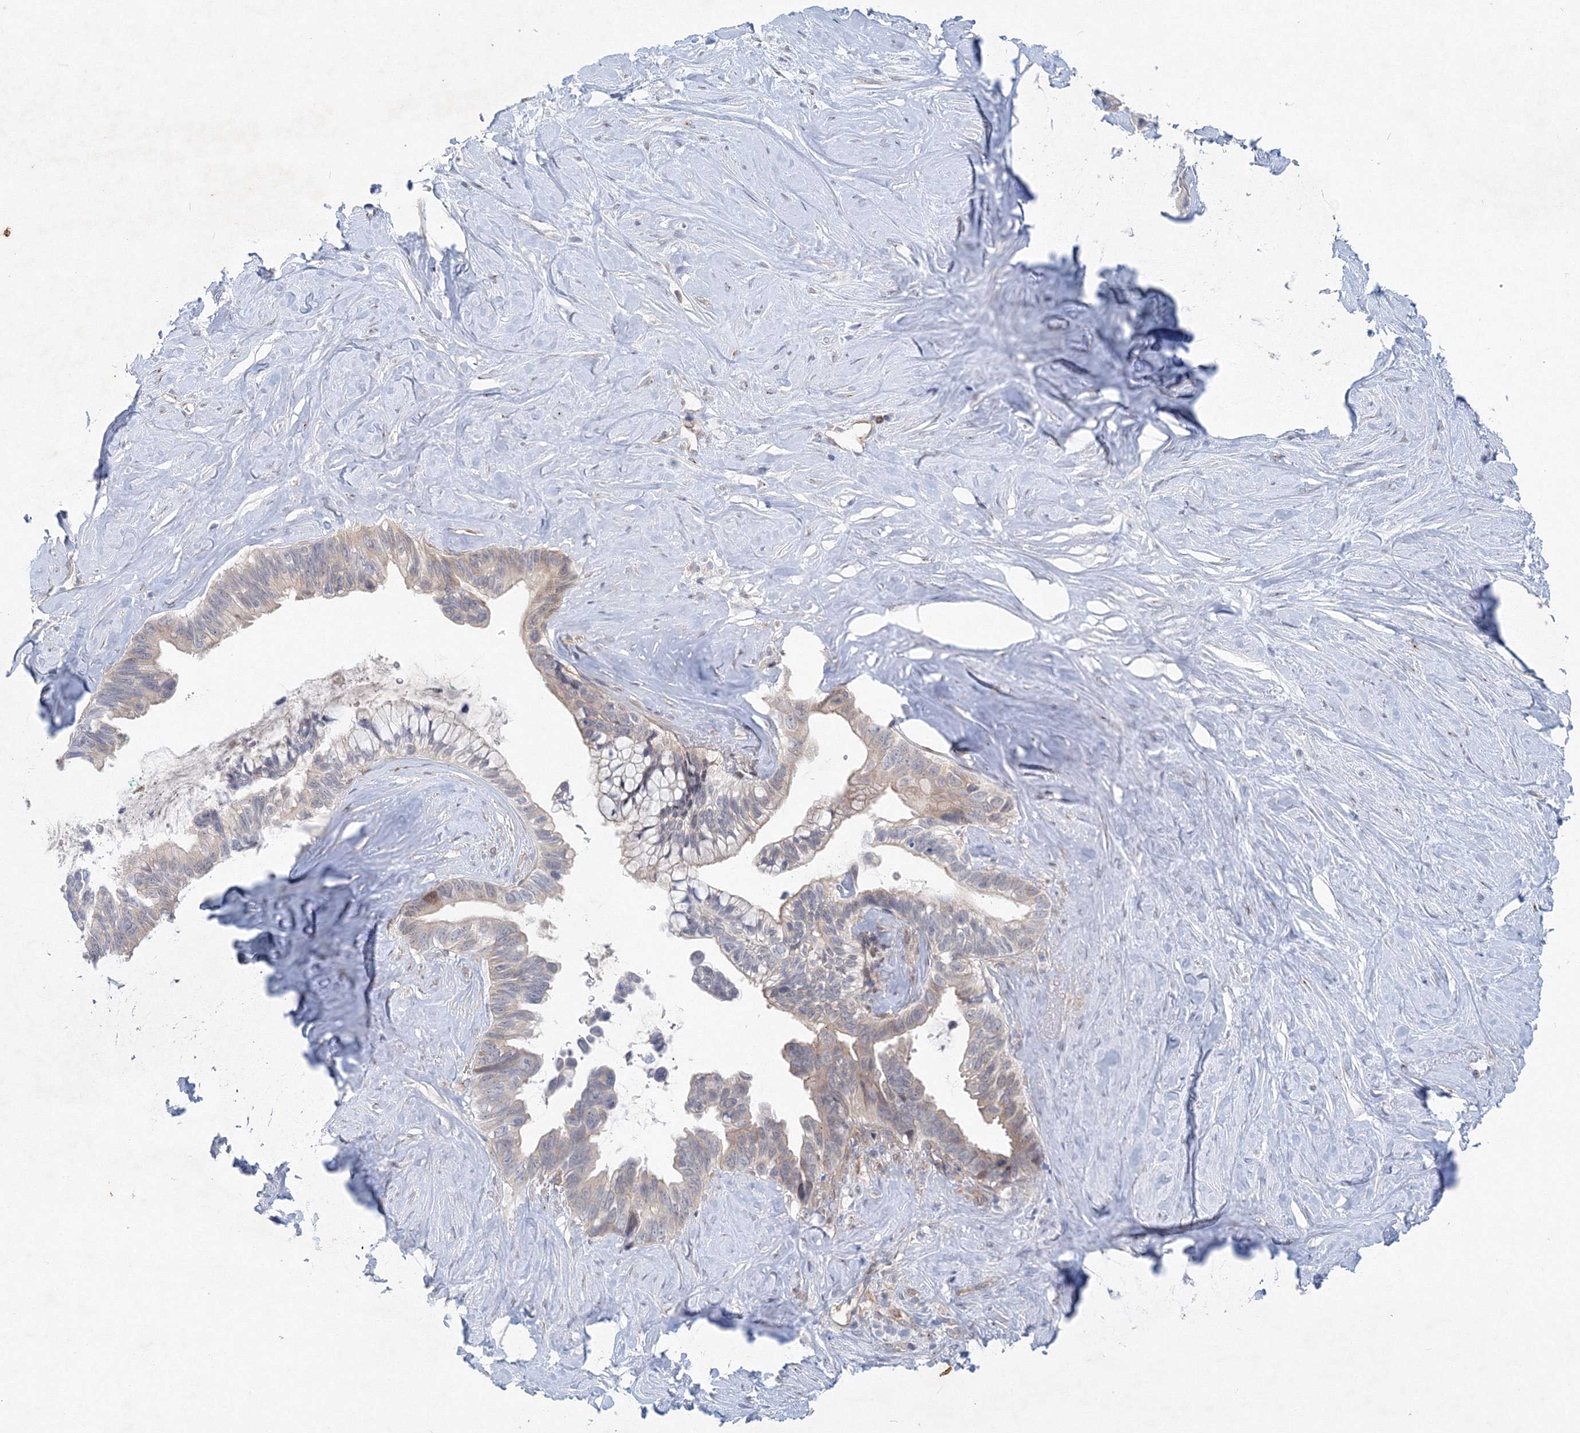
{"staining": {"intensity": "weak", "quantity": "<25%", "location": "cytoplasmic/membranous"}, "tissue": "pancreatic cancer", "cell_type": "Tumor cells", "image_type": "cancer", "snomed": [{"axis": "morphology", "description": "Adenocarcinoma, NOS"}, {"axis": "topography", "description": "Pancreas"}], "caption": "This is an immunohistochemistry histopathology image of adenocarcinoma (pancreatic). There is no staining in tumor cells.", "gene": "TANC1", "patient": {"sex": "female", "age": 72}}